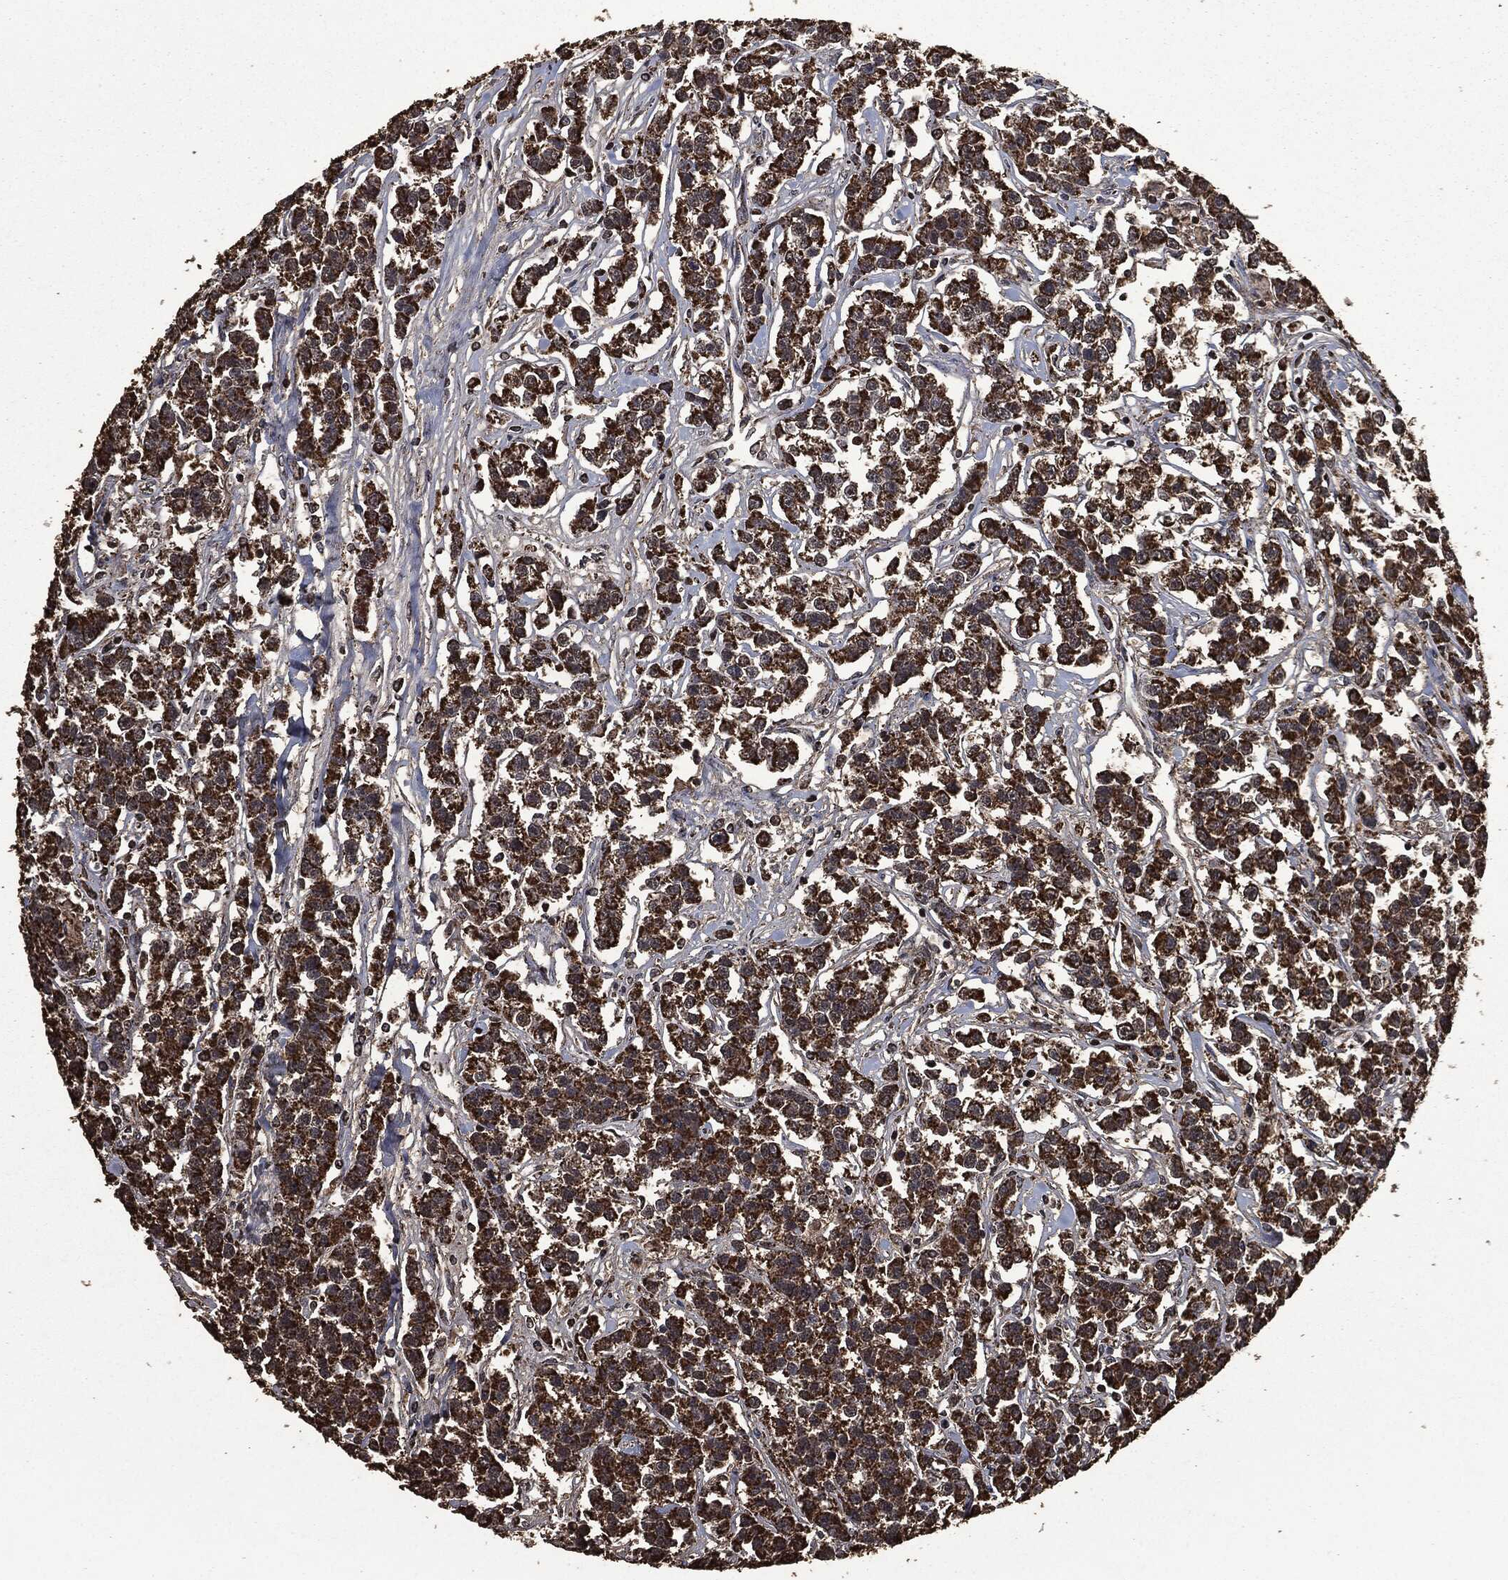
{"staining": {"intensity": "strong", "quantity": ">75%", "location": "cytoplasmic/membranous"}, "tissue": "testis cancer", "cell_type": "Tumor cells", "image_type": "cancer", "snomed": [{"axis": "morphology", "description": "Seminoma, NOS"}, {"axis": "topography", "description": "Testis"}], "caption": "Immunohistochemical staining of testis cancer shows high levels of strong cytoplasmic/membranous staining in approximately >75% of tumor cells.", "gene": "LIG3", "patient": {"sex": "male", "age": 59}}